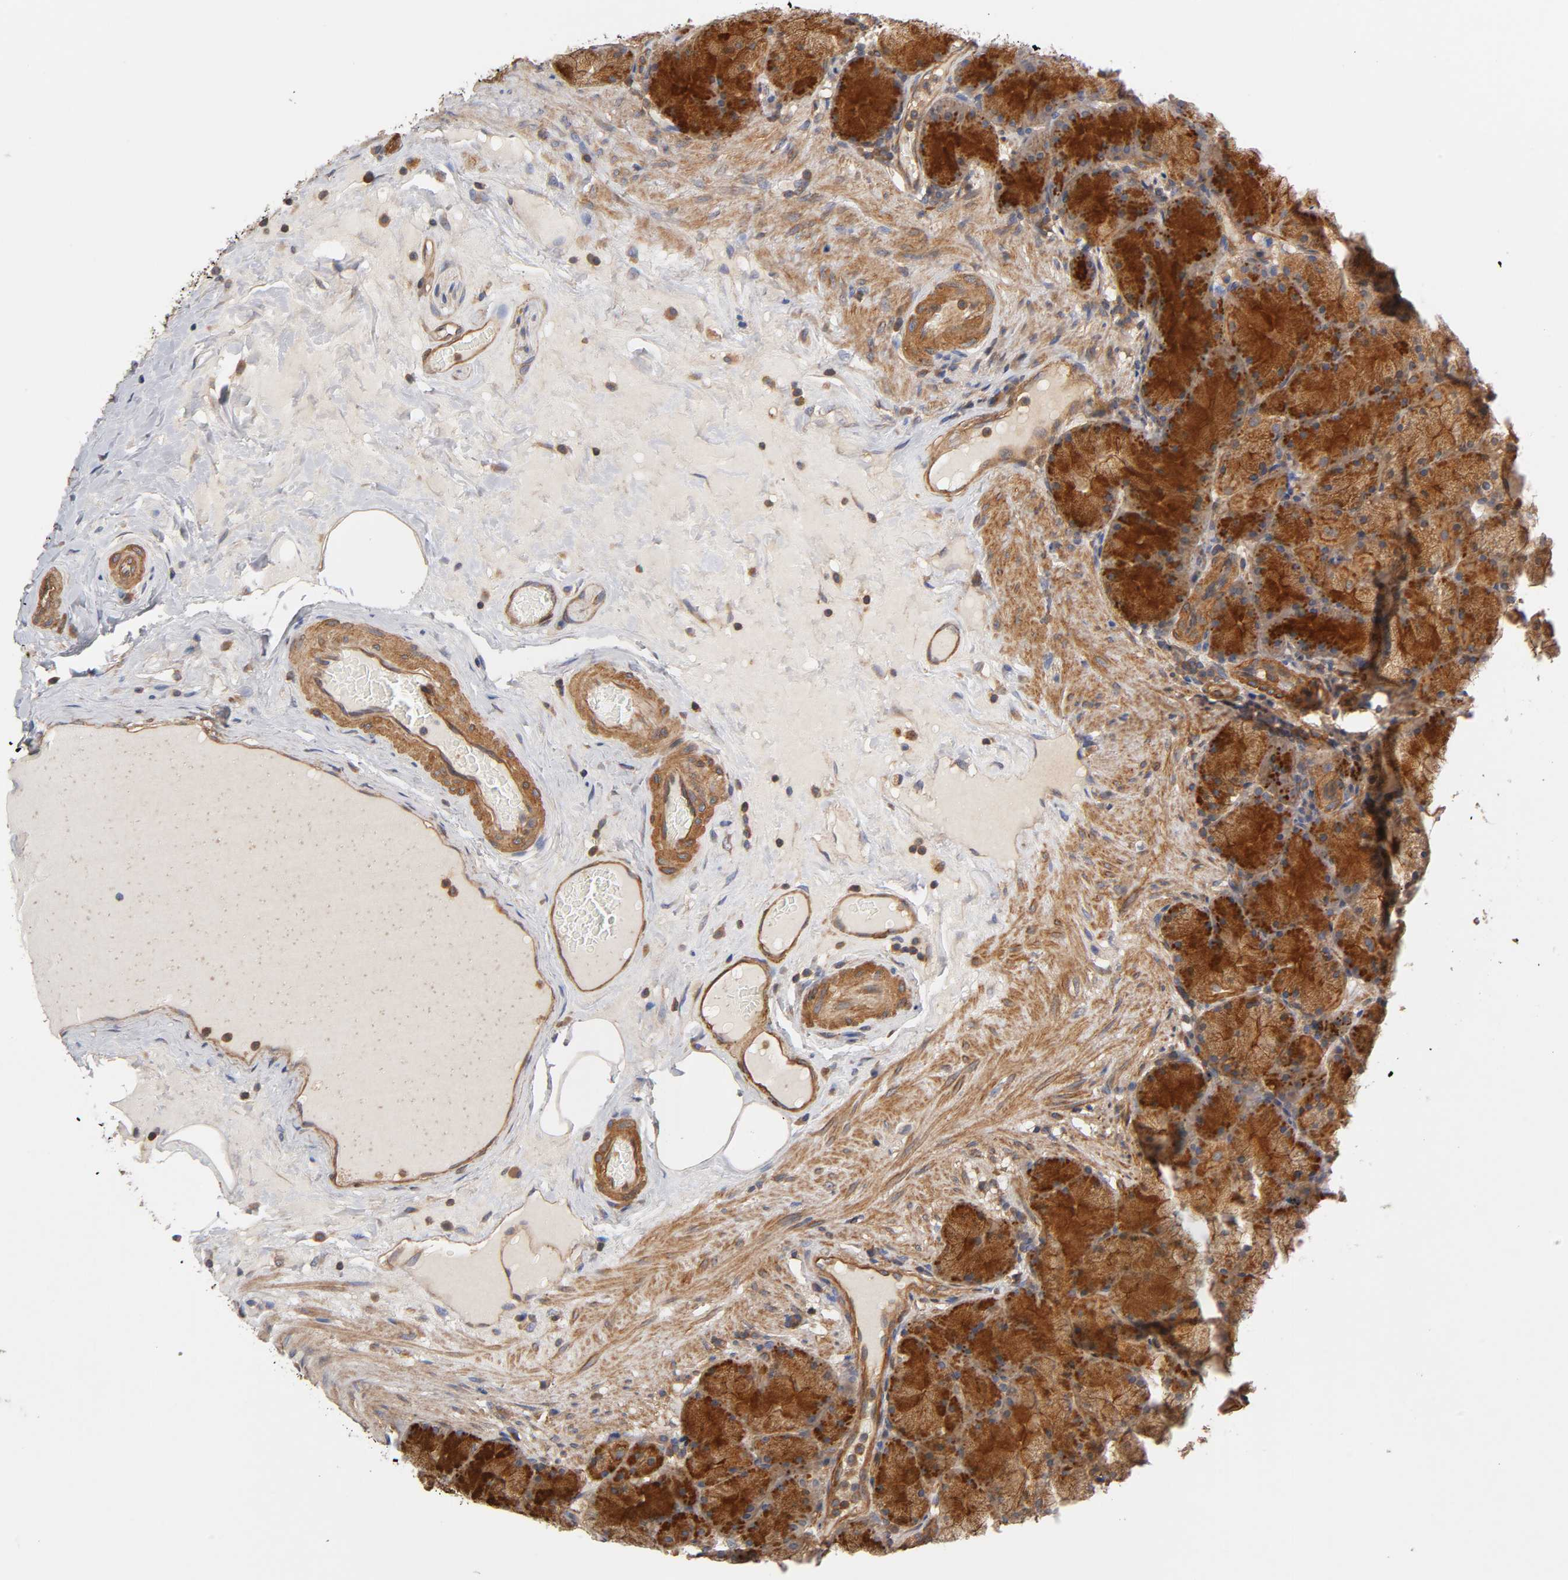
{"staining": {"intensity": "strong", "quantity": ">75%", "location": "cytoplasmic/membranous"}, "tissue": "stomach", "cell_type": "Glandular cells", "image_type": "normal", "snomed": [{"axis": "morphology", "description": "Normal tissue, NOS"}, {"axis": "topography", "description": "Stomach, upper"}], "caption": "DAB immunohistochemical staining of benign stomach demonstrates strong cytoplasmic/membranous protein expression in approximately >75% of glandular cells.", "gene": "LAMTOR2", "patient": {"sex": "female", "age": 56}}